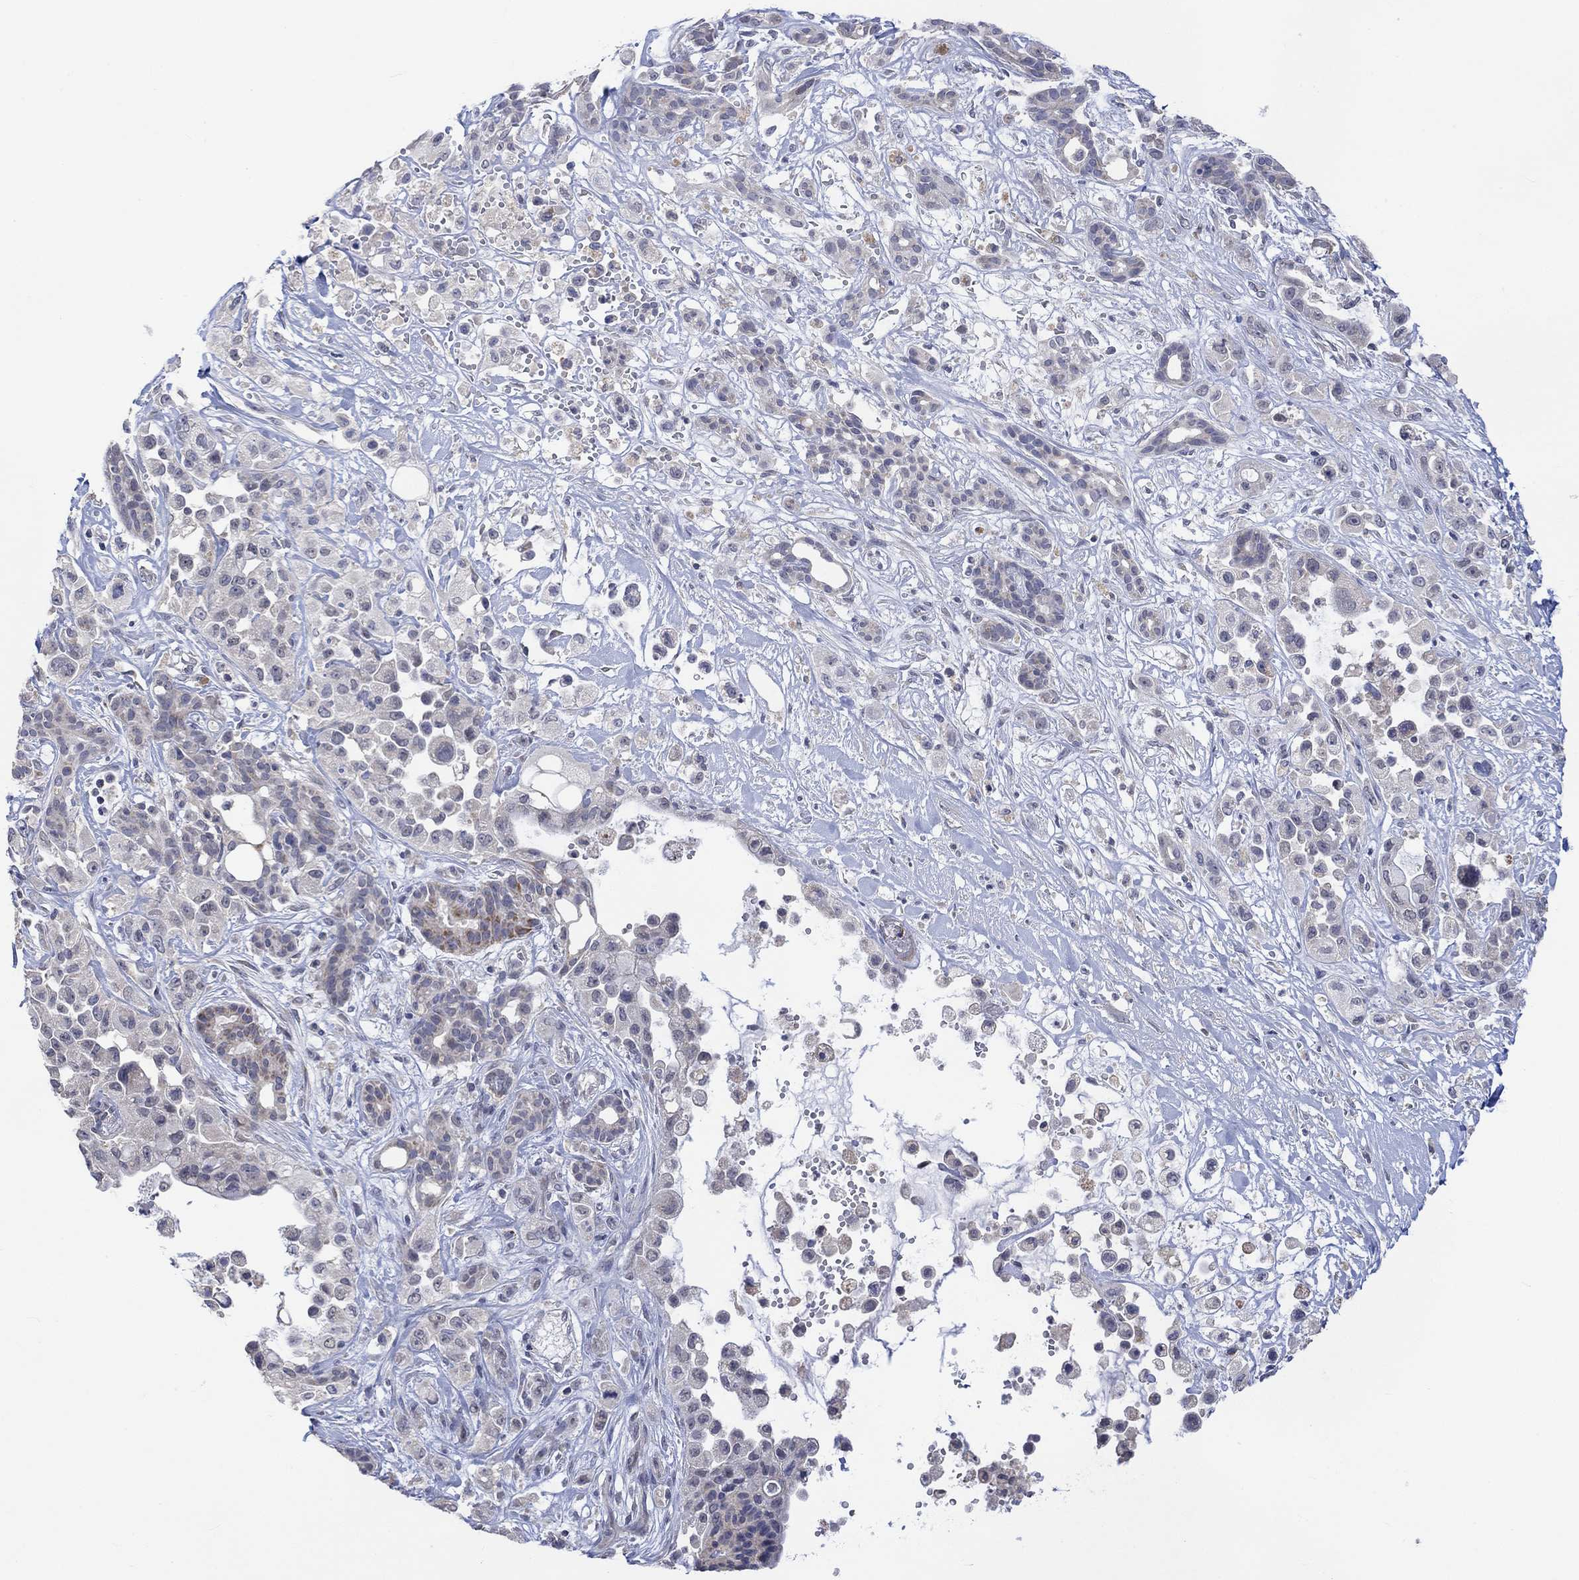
{"staining": {"intensity": "negative", "quantity": "none", "location": "none"}, "tissue": "pancreatic cancer", "cell_type": "Tumor cells", "image_type": "cancer", "snomed": [{"axis": "morphology", "description": "Adenocarcinoma, NOS"}, {"axis": "topography", "description": "Pancreas"}], "caption": "Tumor cells show no significant protein expression in pancreatic cancer.", "gene": "SLC48A1", "patient": {"sex": "male", "age": 44}}